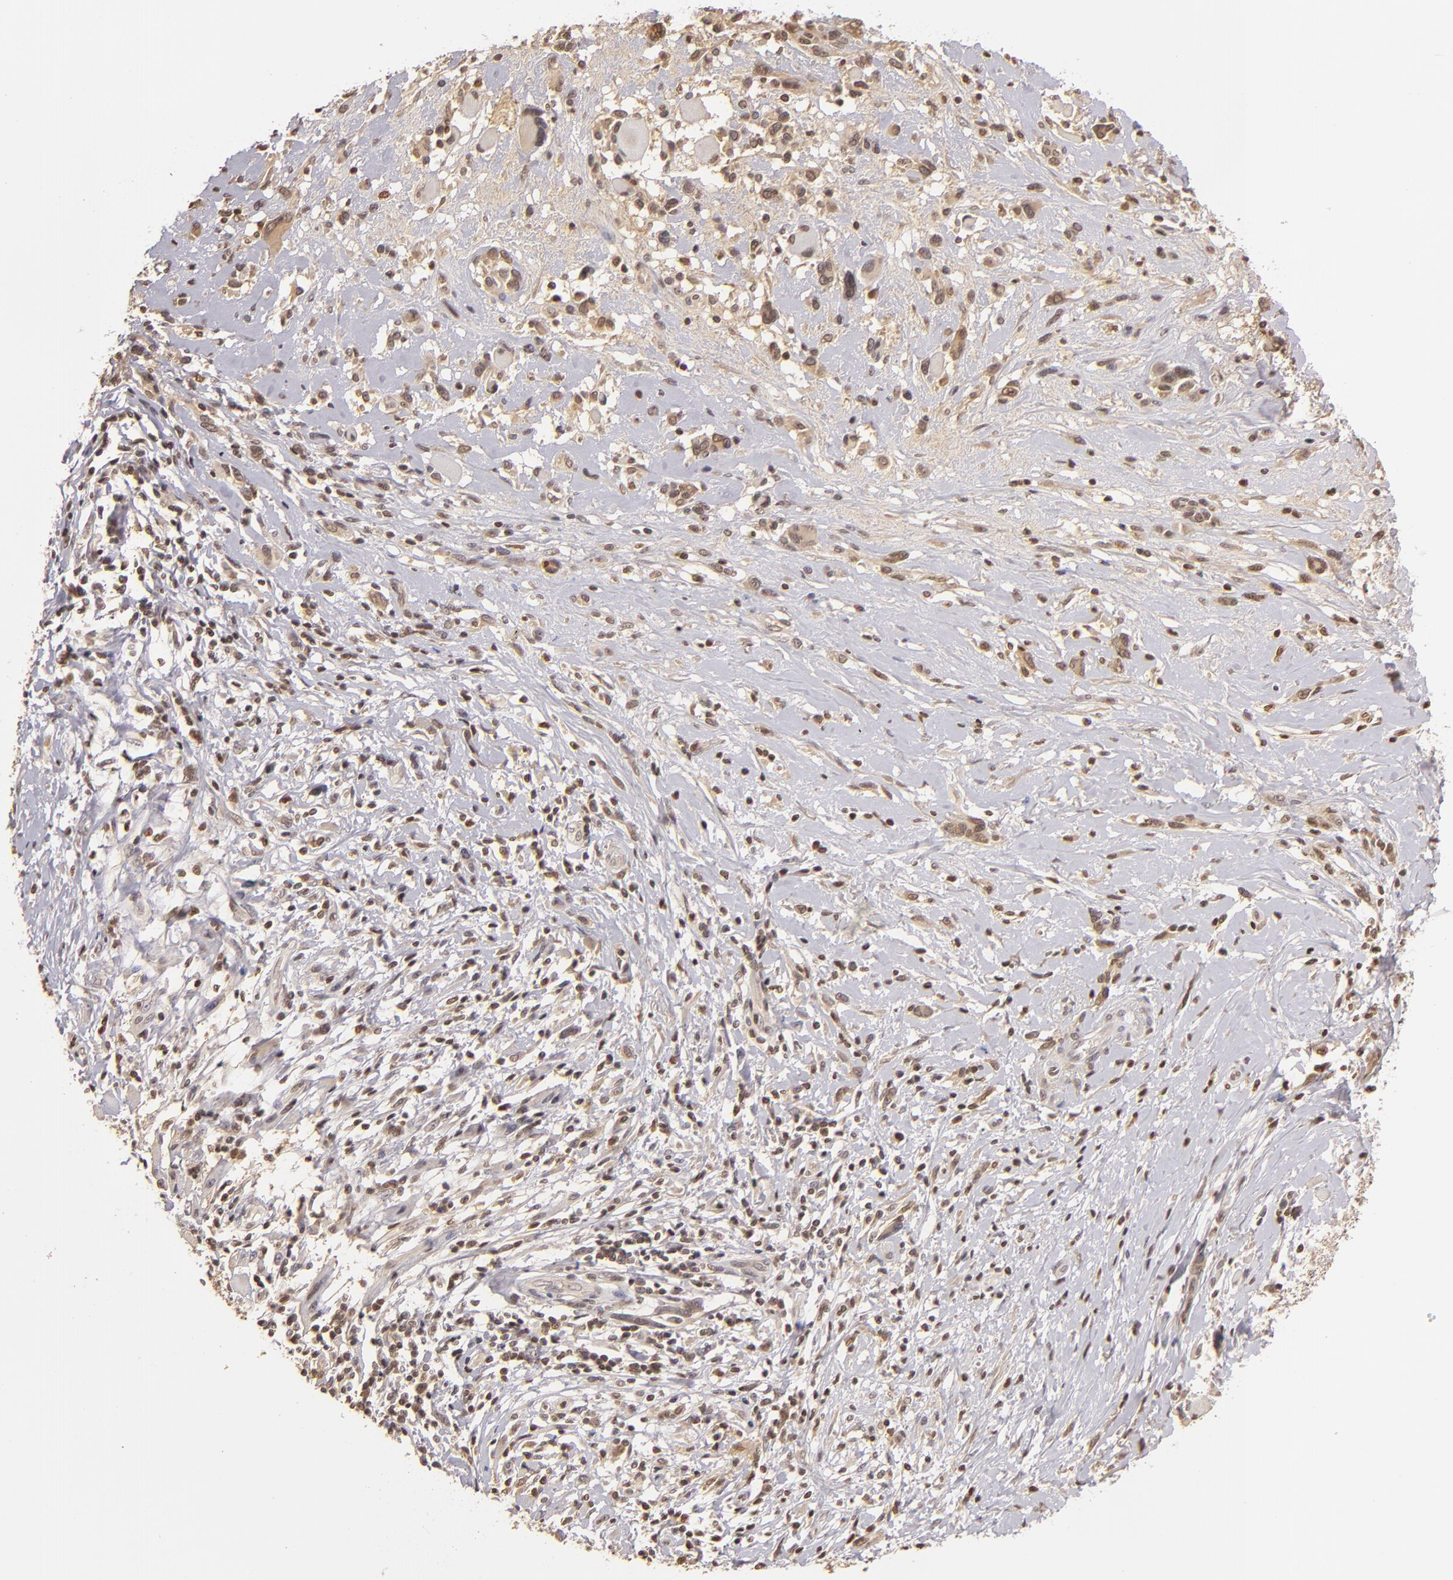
{"staining": {"intensity": "weak", "quantity": ">75%", "location": "cytoplasmic/membranous,nuclear"}, "tissue": "melanoma", "cell_type": "Tumor cells", "image_type": "cancer", "snomed": [{"axis": "morphology", "description": "Malignant melanoma, NOS"}, {"axis": "topography", "description": "Skin"}], "caption": "A micrograph of human melanoma stained for a protein shows weak cytoplasmic/membranous and nuclear brown staining in tumor cells.", "gene": "LRG1", "patient": {"sex": "male", "age": 91}}